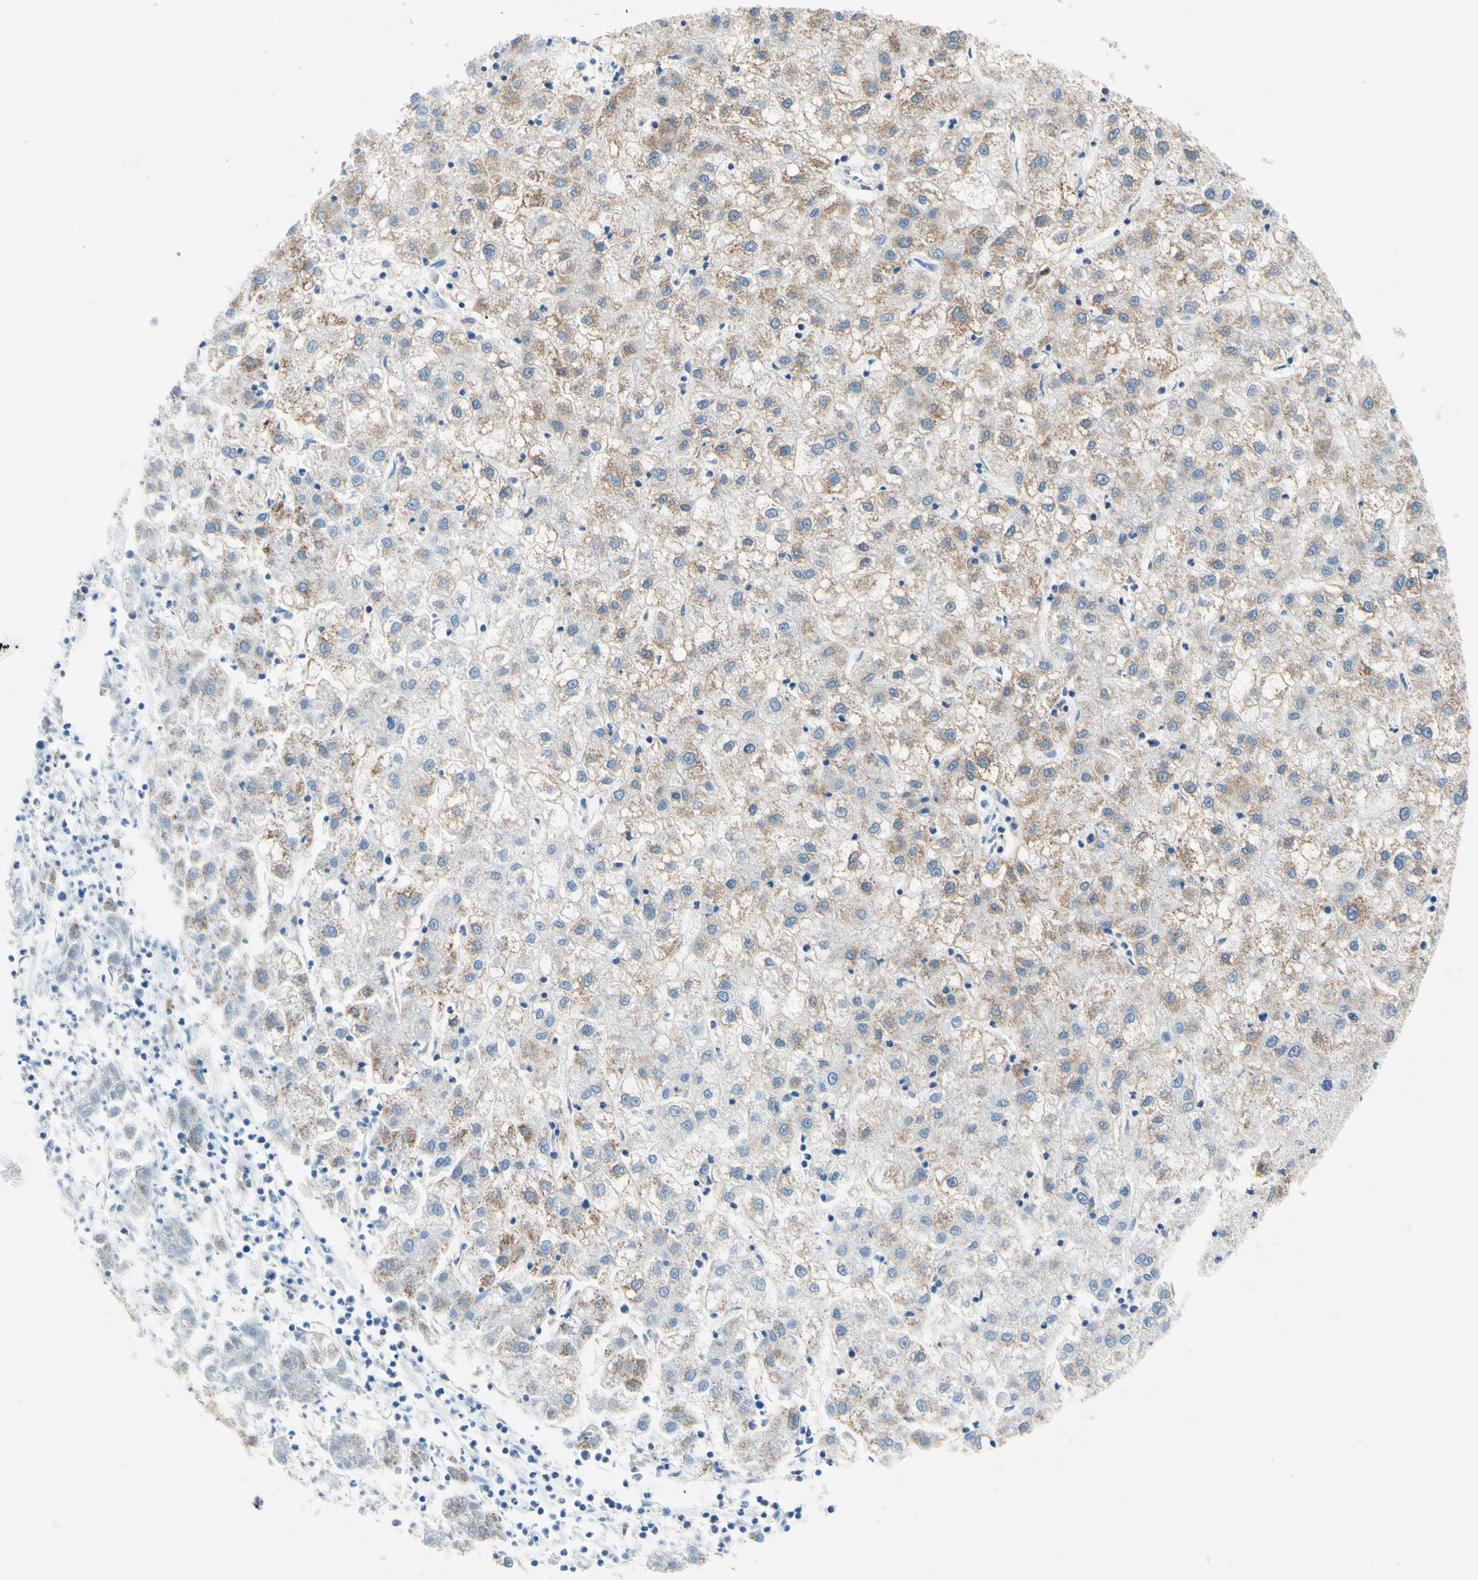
{"staining": {"intensity": "weak", "quantity": ">75%", "location": "cytoplasmic/membranous"}, "tissue": "liver cancer", "cell_type": "Tumor cells", "image_type": "cancer", "snomed": [{"axis": "morphology", "description": "Carcinoma, Hepatocellular, NOS"}, {"axis": "topography", "description": "Liver"}], "caption": "Protein expression by immunohistochemistry displays weak cytoplasmic/membranous positivity in about >75% of tumor cells in liver cancer.", "gene": "CBX7", "patient": {"sex": "male", "age": 72}}